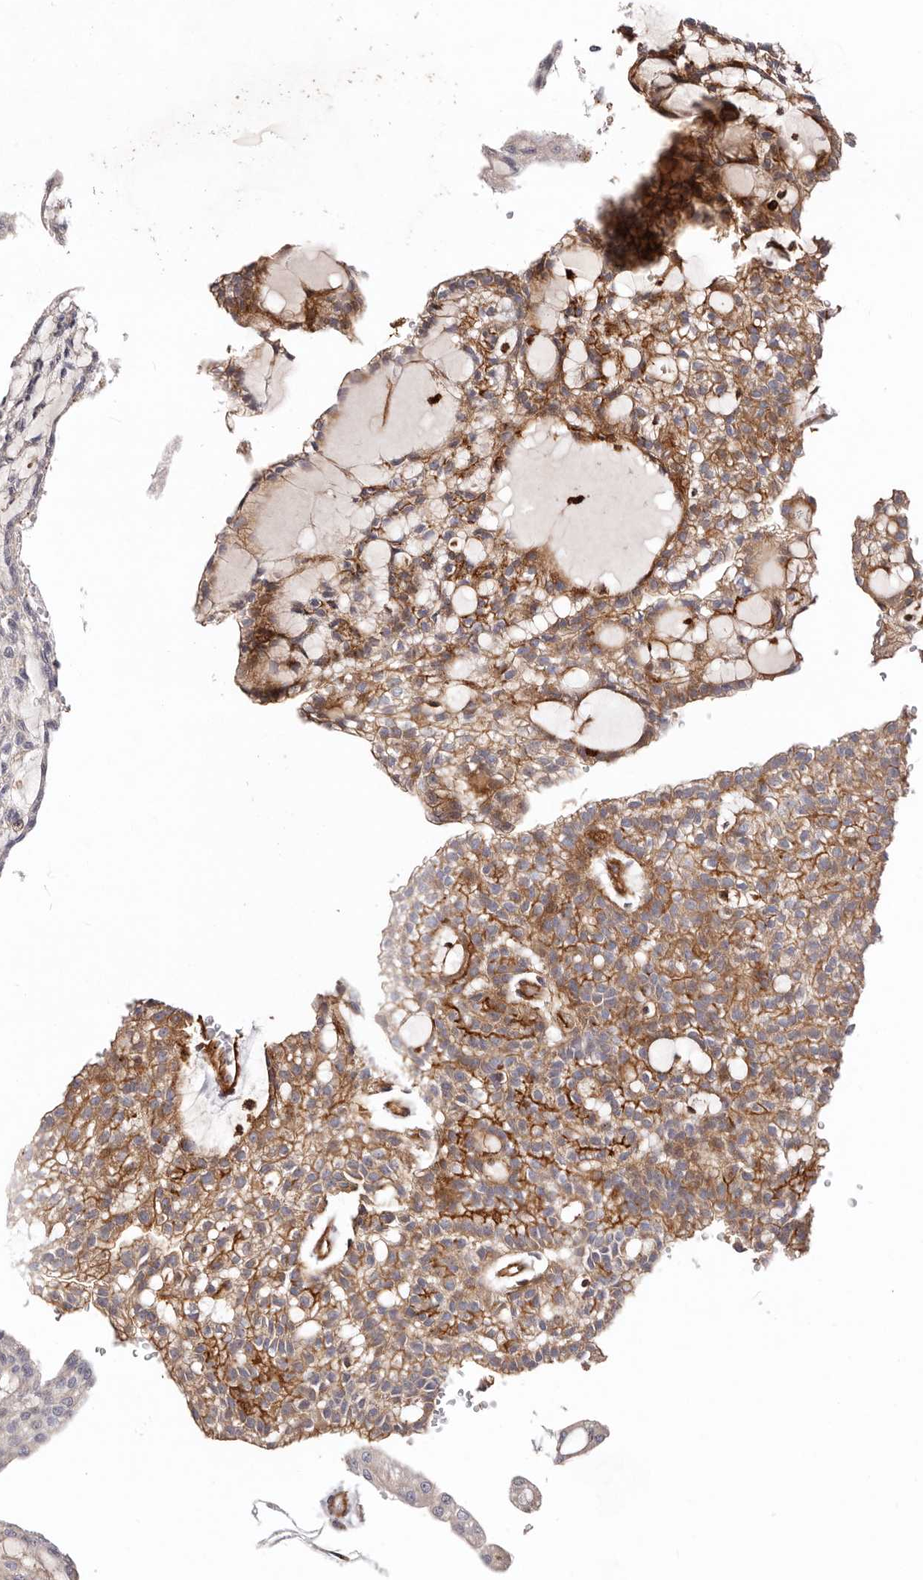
{"staining": {"intensity": "moderate", "quantity": "25%-75%", "location": "cytoplasmic/membranous"}, "tissue": "renal cancer", "cell_type": "Tumor cells", "image_type": "cancer", "snomed": [{"axis": "morphology", "description": "Adenocarcinoma, NOS"}, {"axis": "topography", "description": "Kidney"}], "caption": "Adenocarcinoma (renal) stained with DAB IHC exhibits medium levels of moderate cytoplasmic/membranous expression in about 25%-75% of tumor cells. (Brightfield microscopy of DAB IHC at high magnification).", "gene": "PTPN22", "patient": {"sex": "male", "age": 63}}